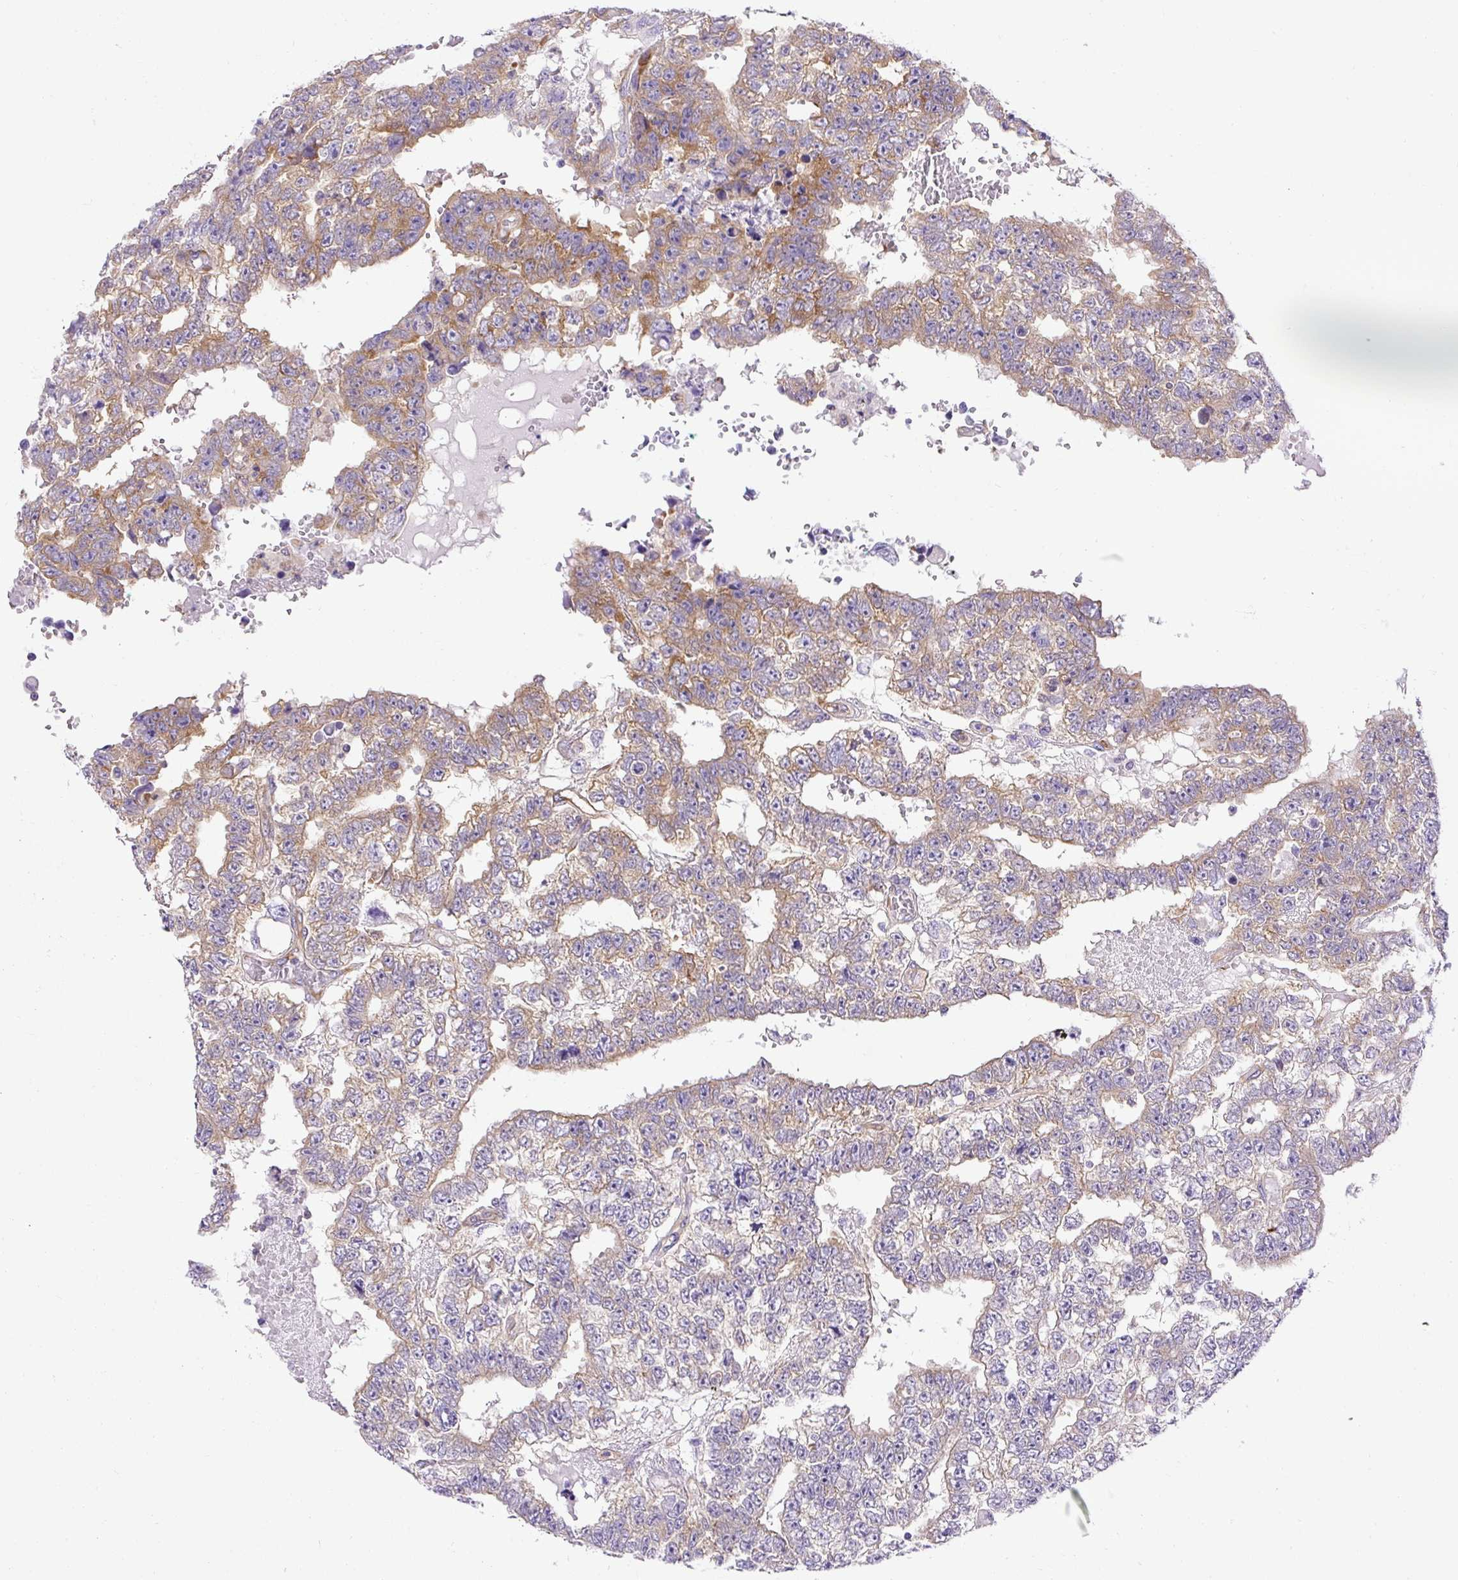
{"staining": {"intensity": "moderate", "quantity": "25%-75%", "location": "cytoplasmic/membranous"}, "tissue": "testis cancer", "cell_type": "Tumor cells", "image_type": "cancer", "snomed": [{"axis": "morphology", "description": "Carcinoma, Embryonal, NOS"}, {"axis": "topography", "description": "Testis"}], "caption": "The micrograph demonstrates staining of testis cancer (embryonal carcinoma), revealing moderate cytoplasmic/membranous protein expression (brown color) within tumor cells. (DAB (3,3'-diaminobenzidine) IHC with brightfield microscopy, high magnification).", "gene": "MAP1S", "patient": {"sex": "male", "age": 25}}